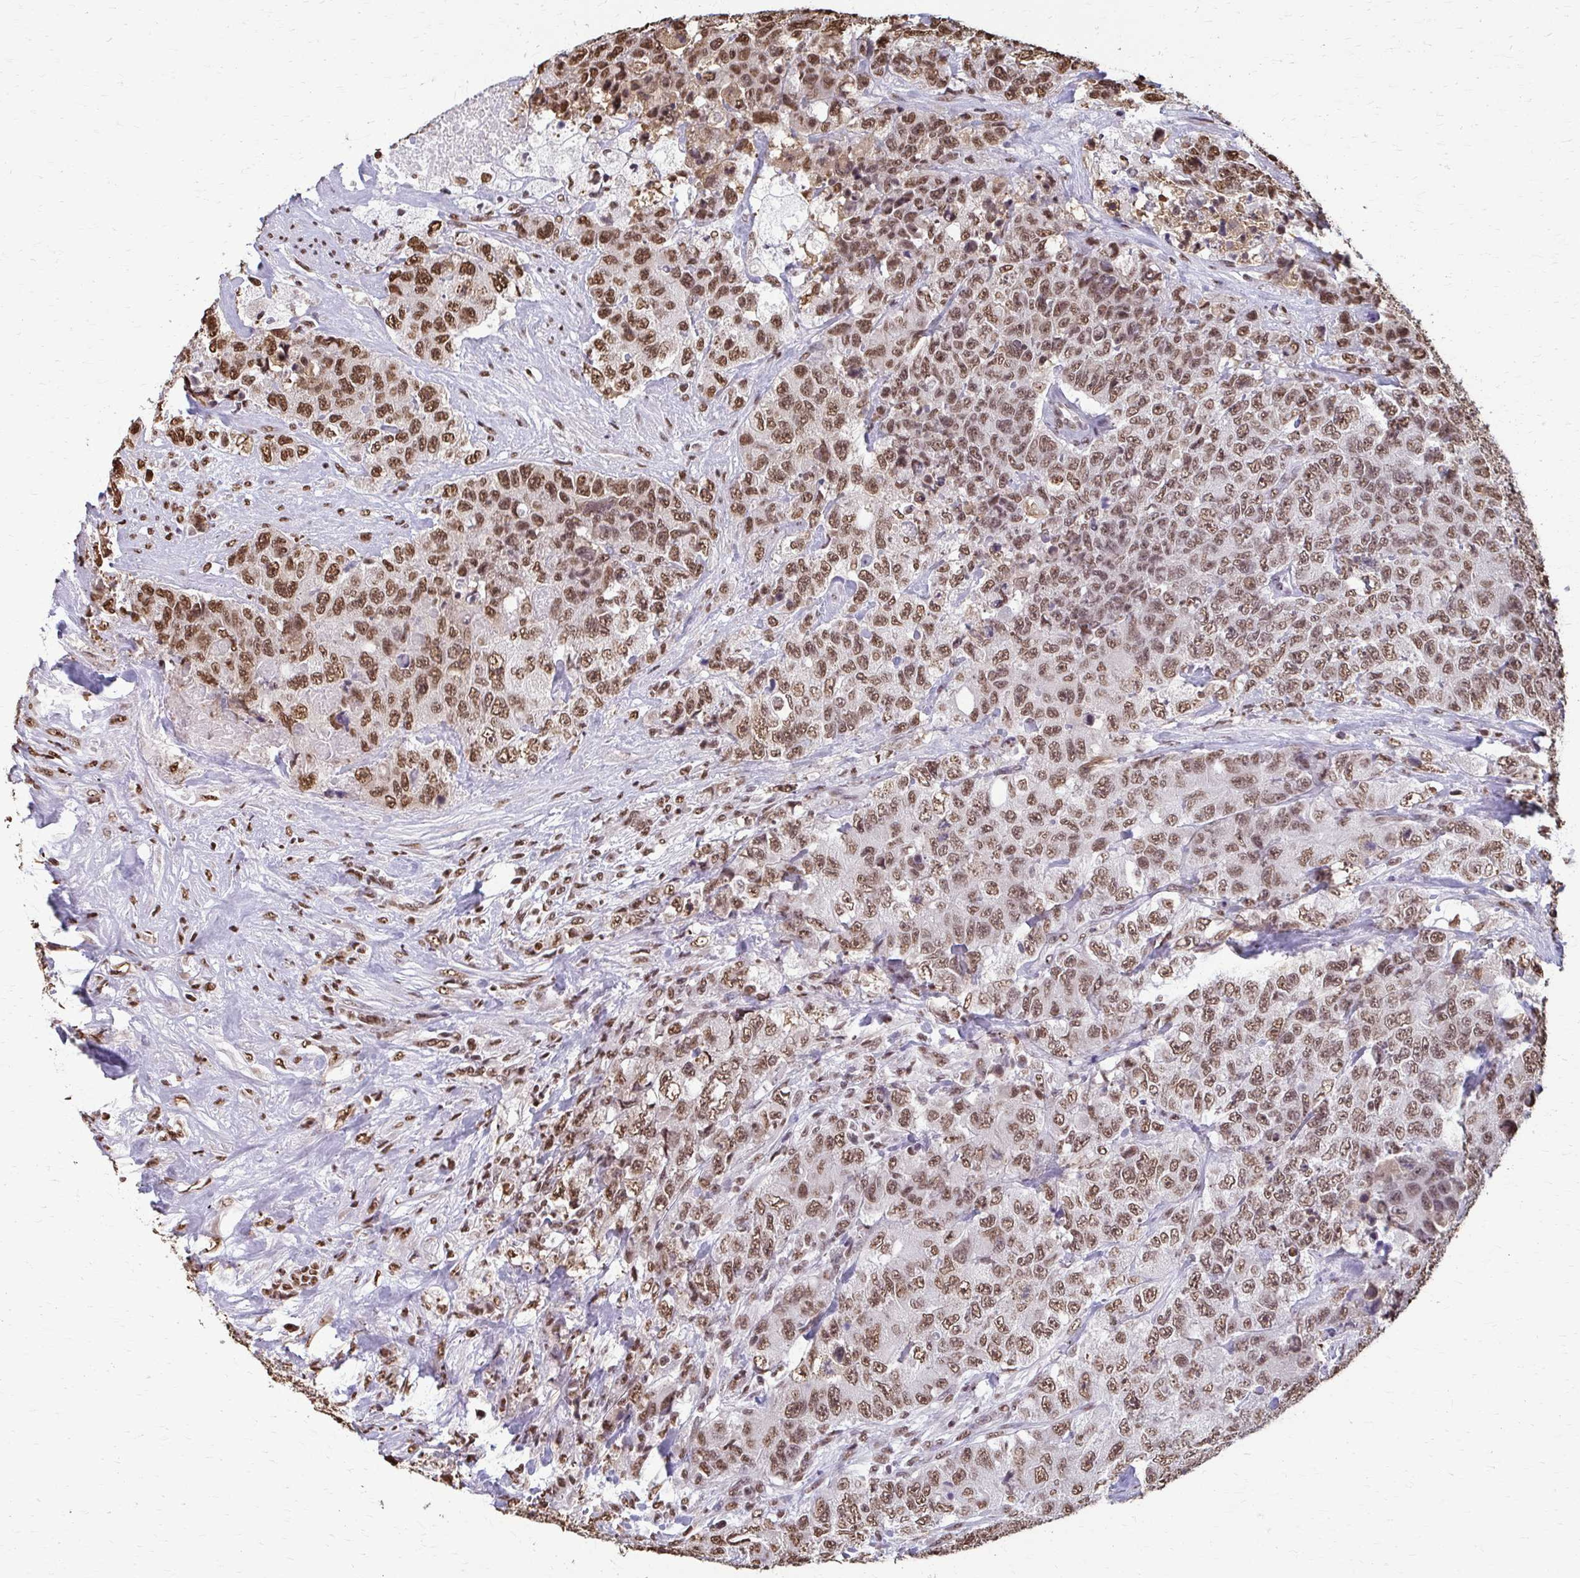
{"staining": {"intensity": "moderate", "quantity": ">75%", "location": "nuclear"}, "tissue": "urothelial cancer", "cell_type": "Tumor cells", "image_type": "cancer", "snomed": [{"axis": "morphology", "description": "Urothelial carcinoma, High grade"}, {"axis": "topography", "description": "Urinary bladder"}], "caption": "This is a micrograph of immunohistochemistry (IHC) staining of urothelial carcinoma (high-grade), which shows moderate staining in the nuclear of tumor cells.", "gene": "SNRPA", "patient": {"sex": "female", "age": 78}}